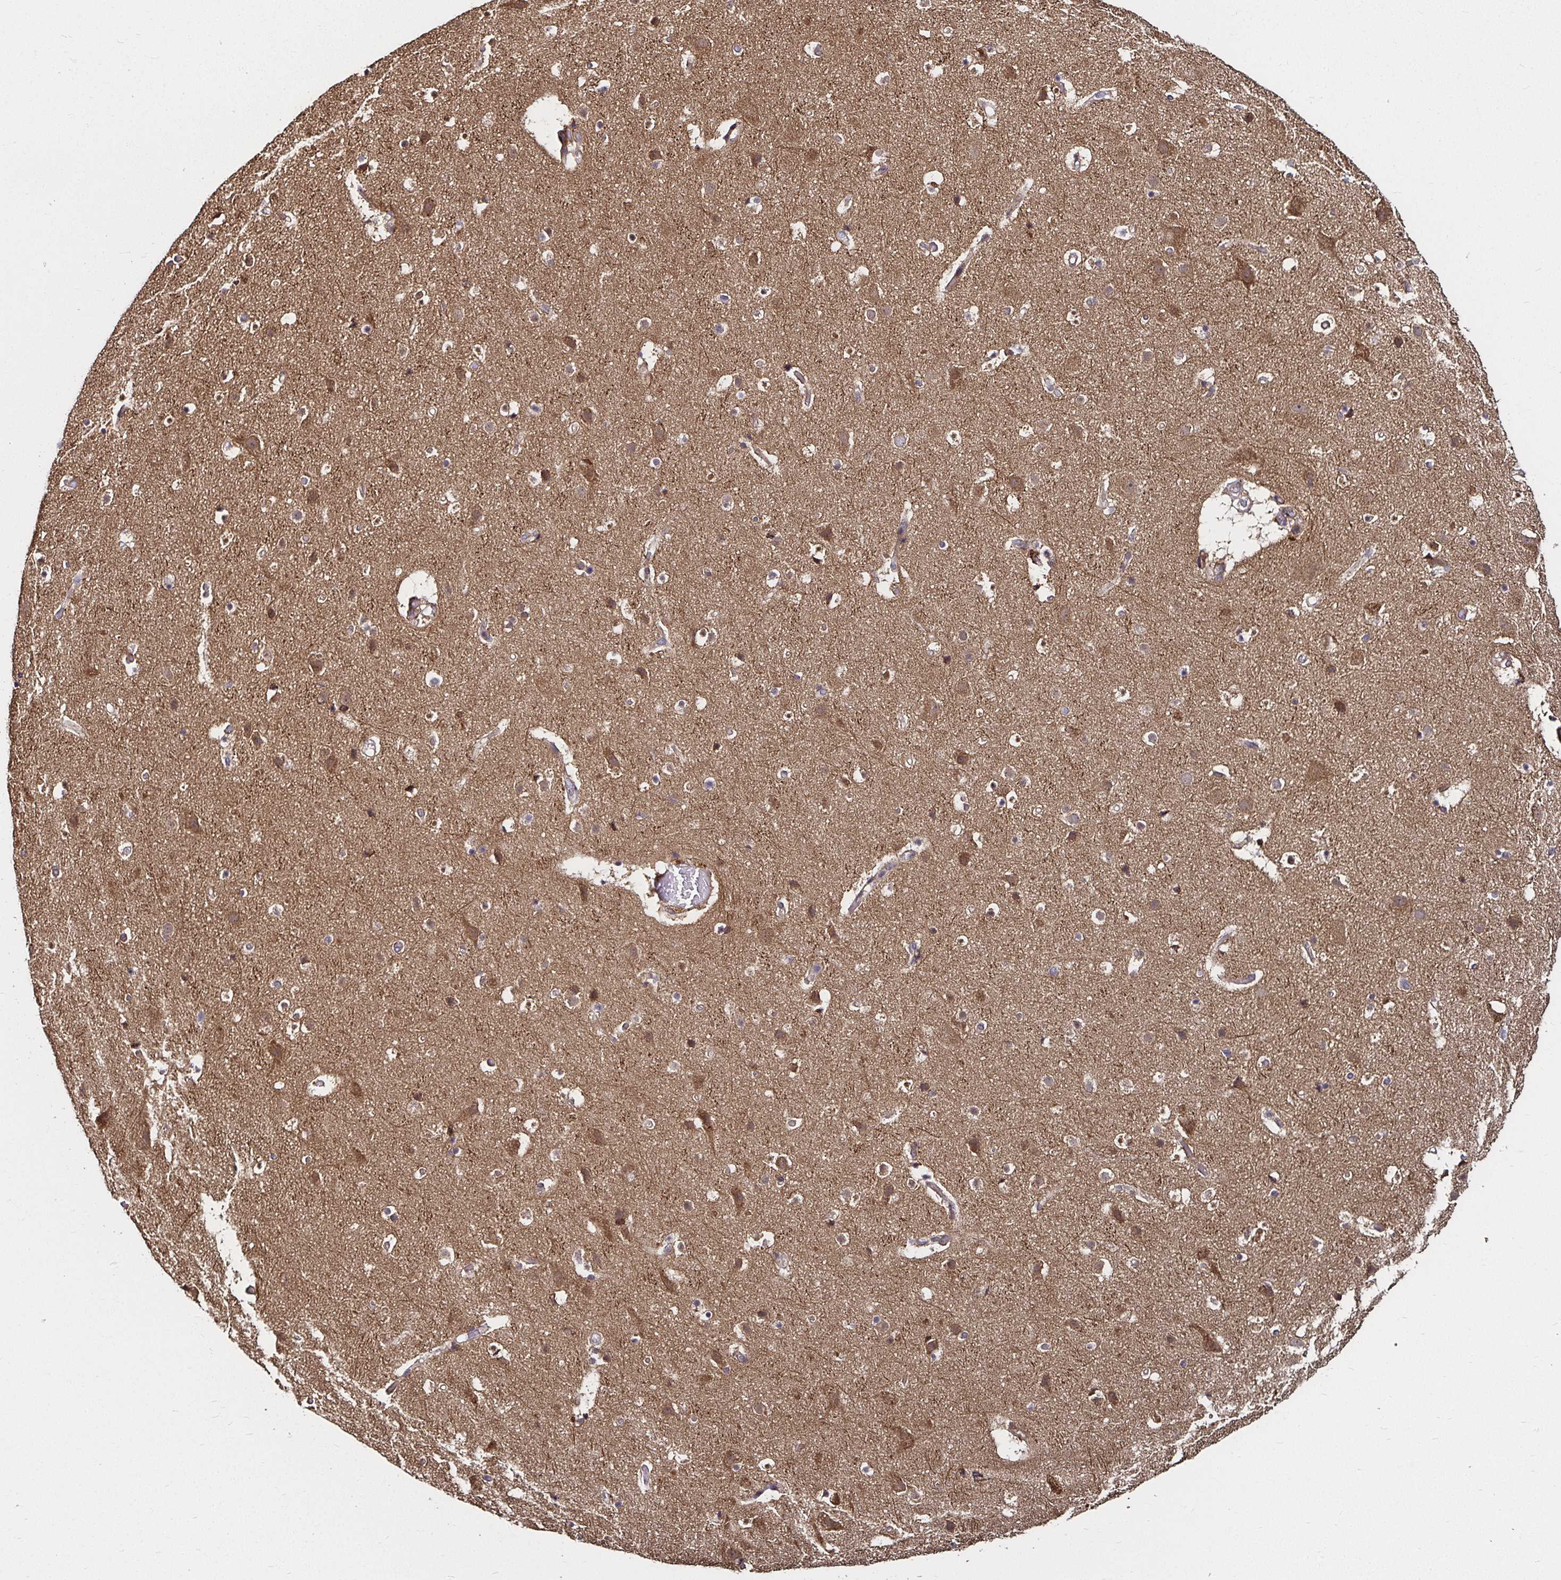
{"staining": {"intensity": "weak", "quantity": "25%-75%", "location": "cytoplasmic/membranous"}, "tissue": "cerebral cortex", "cell_type": "Endothelial cells", "image_type": "normal", "snomed": [{"axis": "morphology", "description": "Normal tissue, NOS"}, {"axis": "topography", "description": "Cerebral cortex"}], "caption": "Protein analysis of benign cerebral cortex demonstrates weak cytoplasmic/membranous positivity in about 25%-75% of endothelial cells.", "gene": "MLST8", "patient": {"sex": "female", "age": 42}}